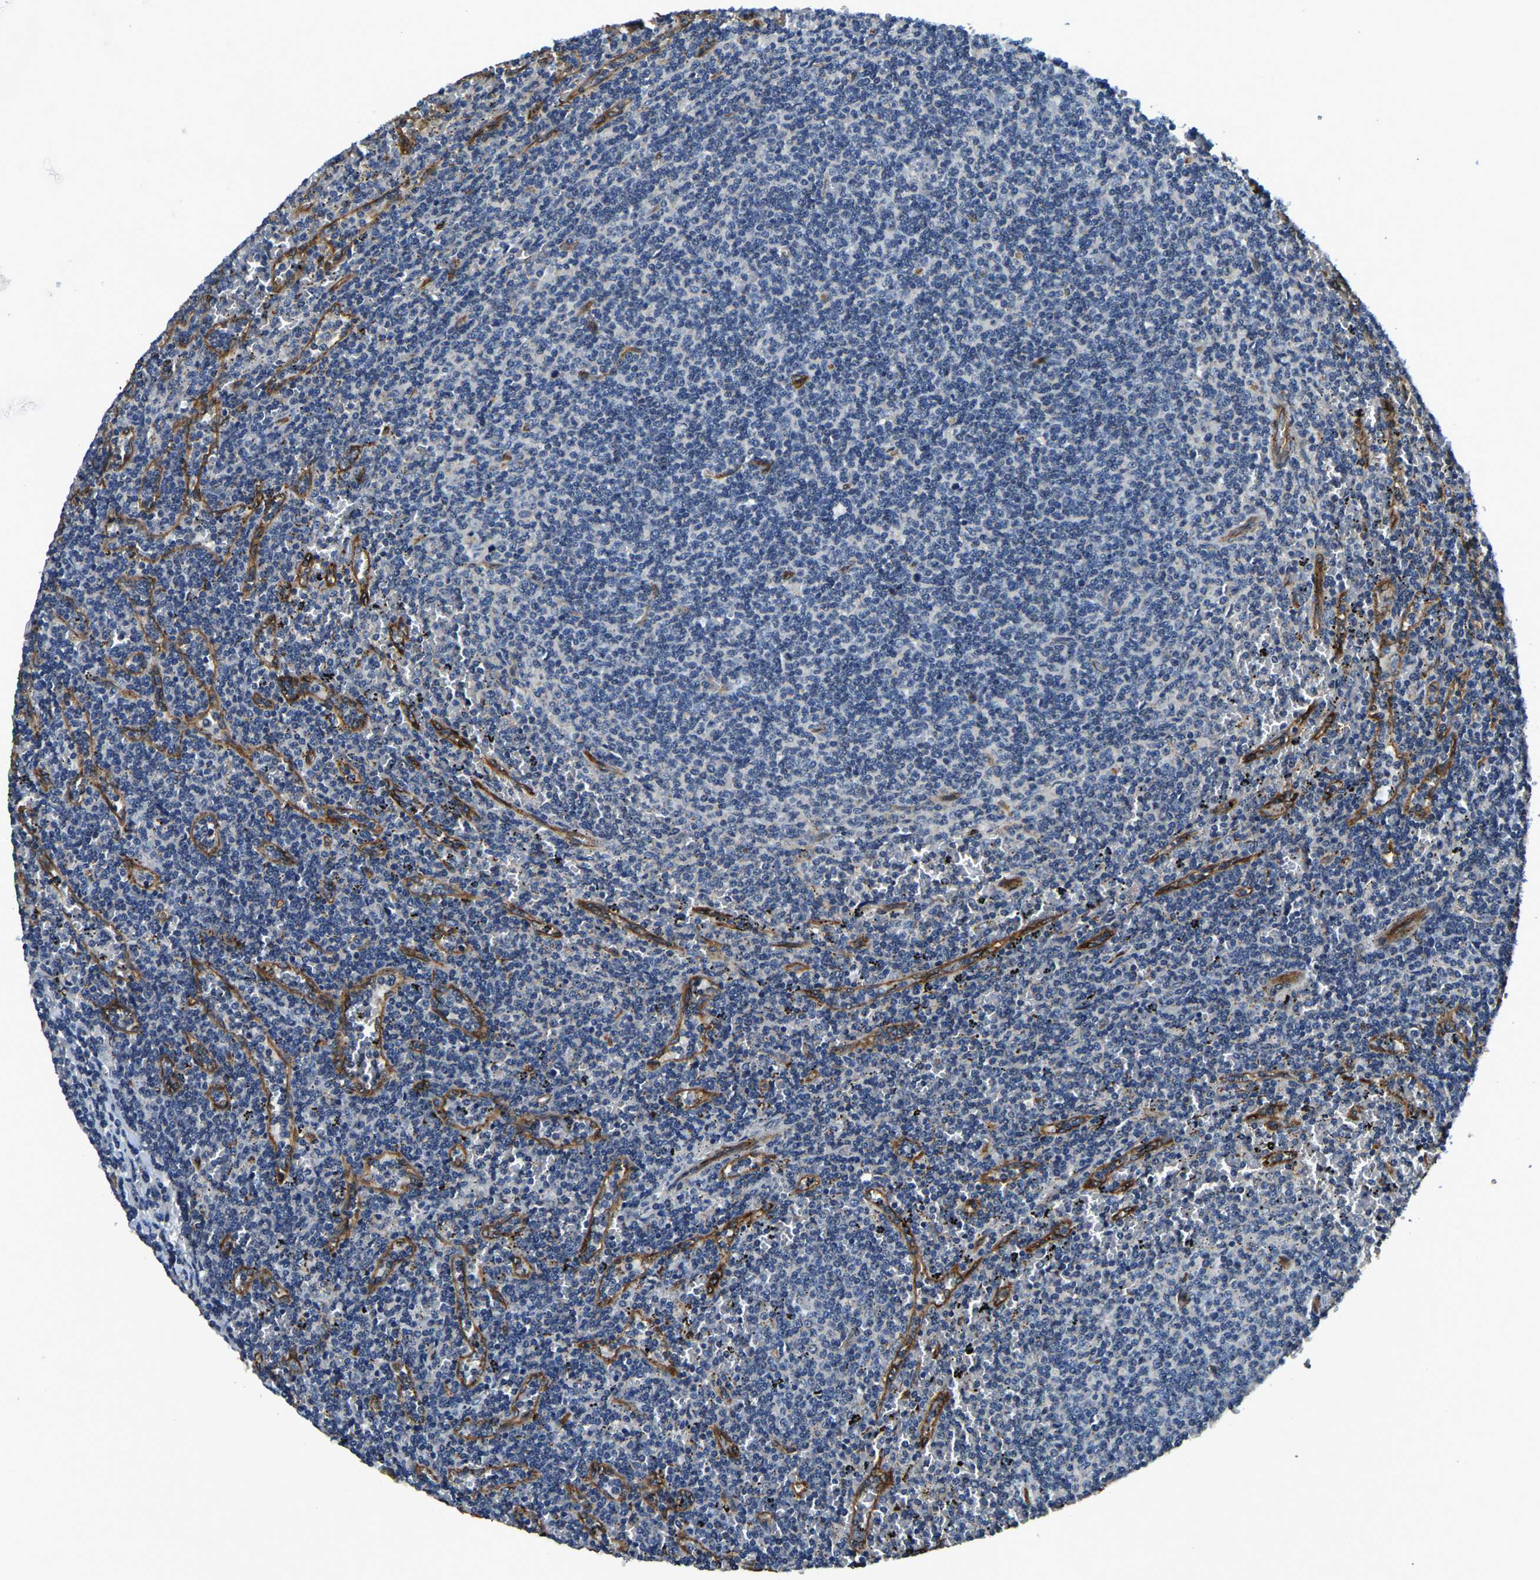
{"staining": {"intensity": "negative", "quantity": "none", "location": "none"}, "tissue": "lymphoma", "cell_type": "Tumor cells", "image_type": "cancer", "snomed": [{"axis": "morphology", "description": "Malignant lymphoma, non-Hodgkin's type, Low grade"}, {"axis": "topography", "description": "Spleen"}], "caption": "Photomicrograph shows no protein positivity in tumor cells of lymphoma tissue.", "gene": "RNF39", "patient": {"sex": "female", "age": 50}}